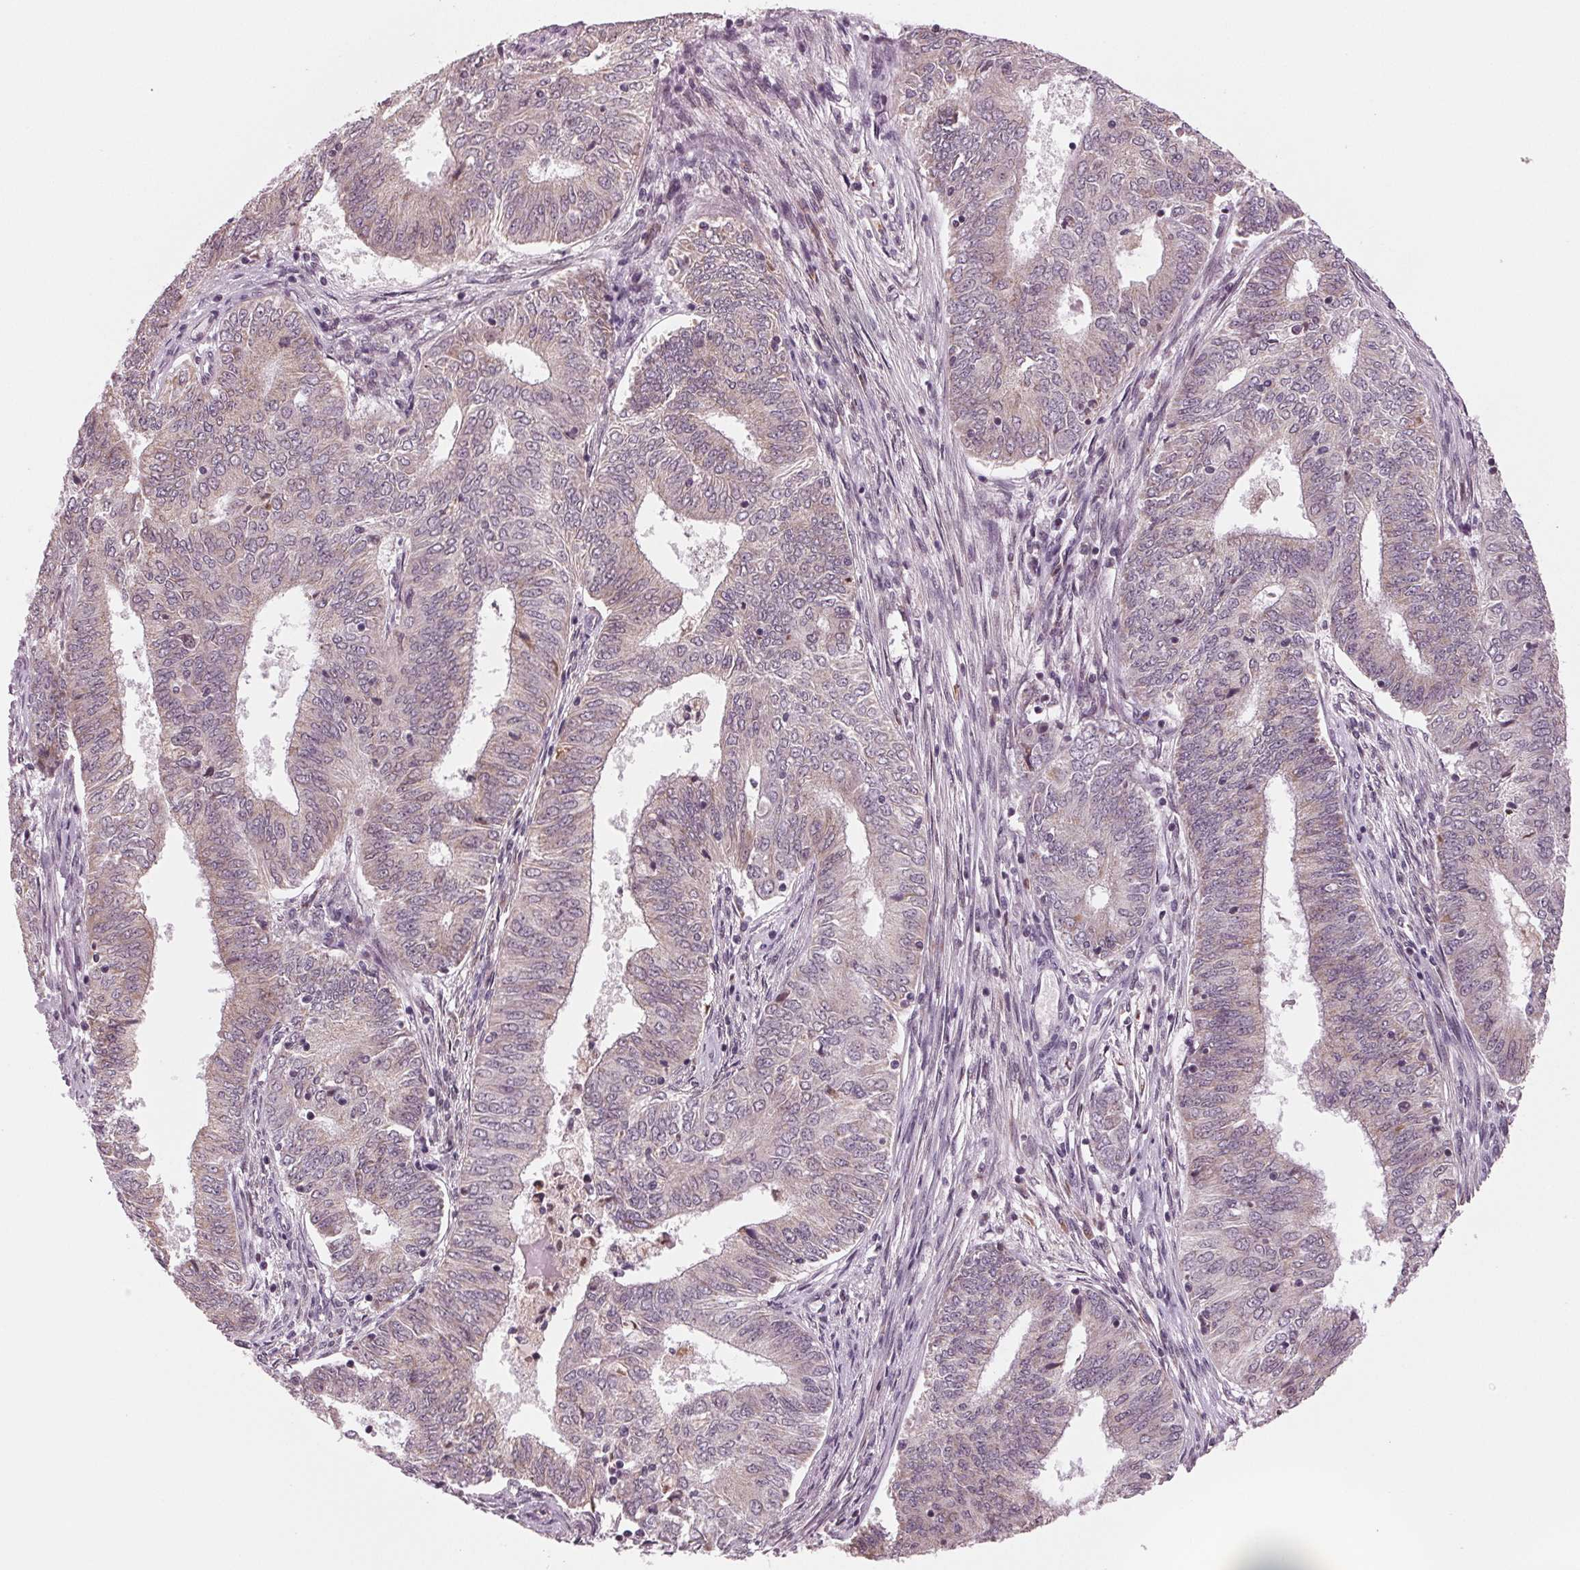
{"staining": {"intensity": "weak", "quantity": "<25%", "location": "cytoplasmic/membranous"}, "tissue": "endometrial cancer", "cell_type": "Tumor cells", "image_type": "cancer", "snomed": [{"axis": "morphology", "description": "Adenocarcinoma, NOS"}, {"axis": "topography", "description": "Endometrium"}], "caption": "An immunohistochemistry (IHC) histopathology image of endometrial adenocarcinoma is shown. There is no staining in tumor cells of endometrial adenocarcinoma.", "gene": "STAT3", "patient": {"sex": "female", "age": 62}}